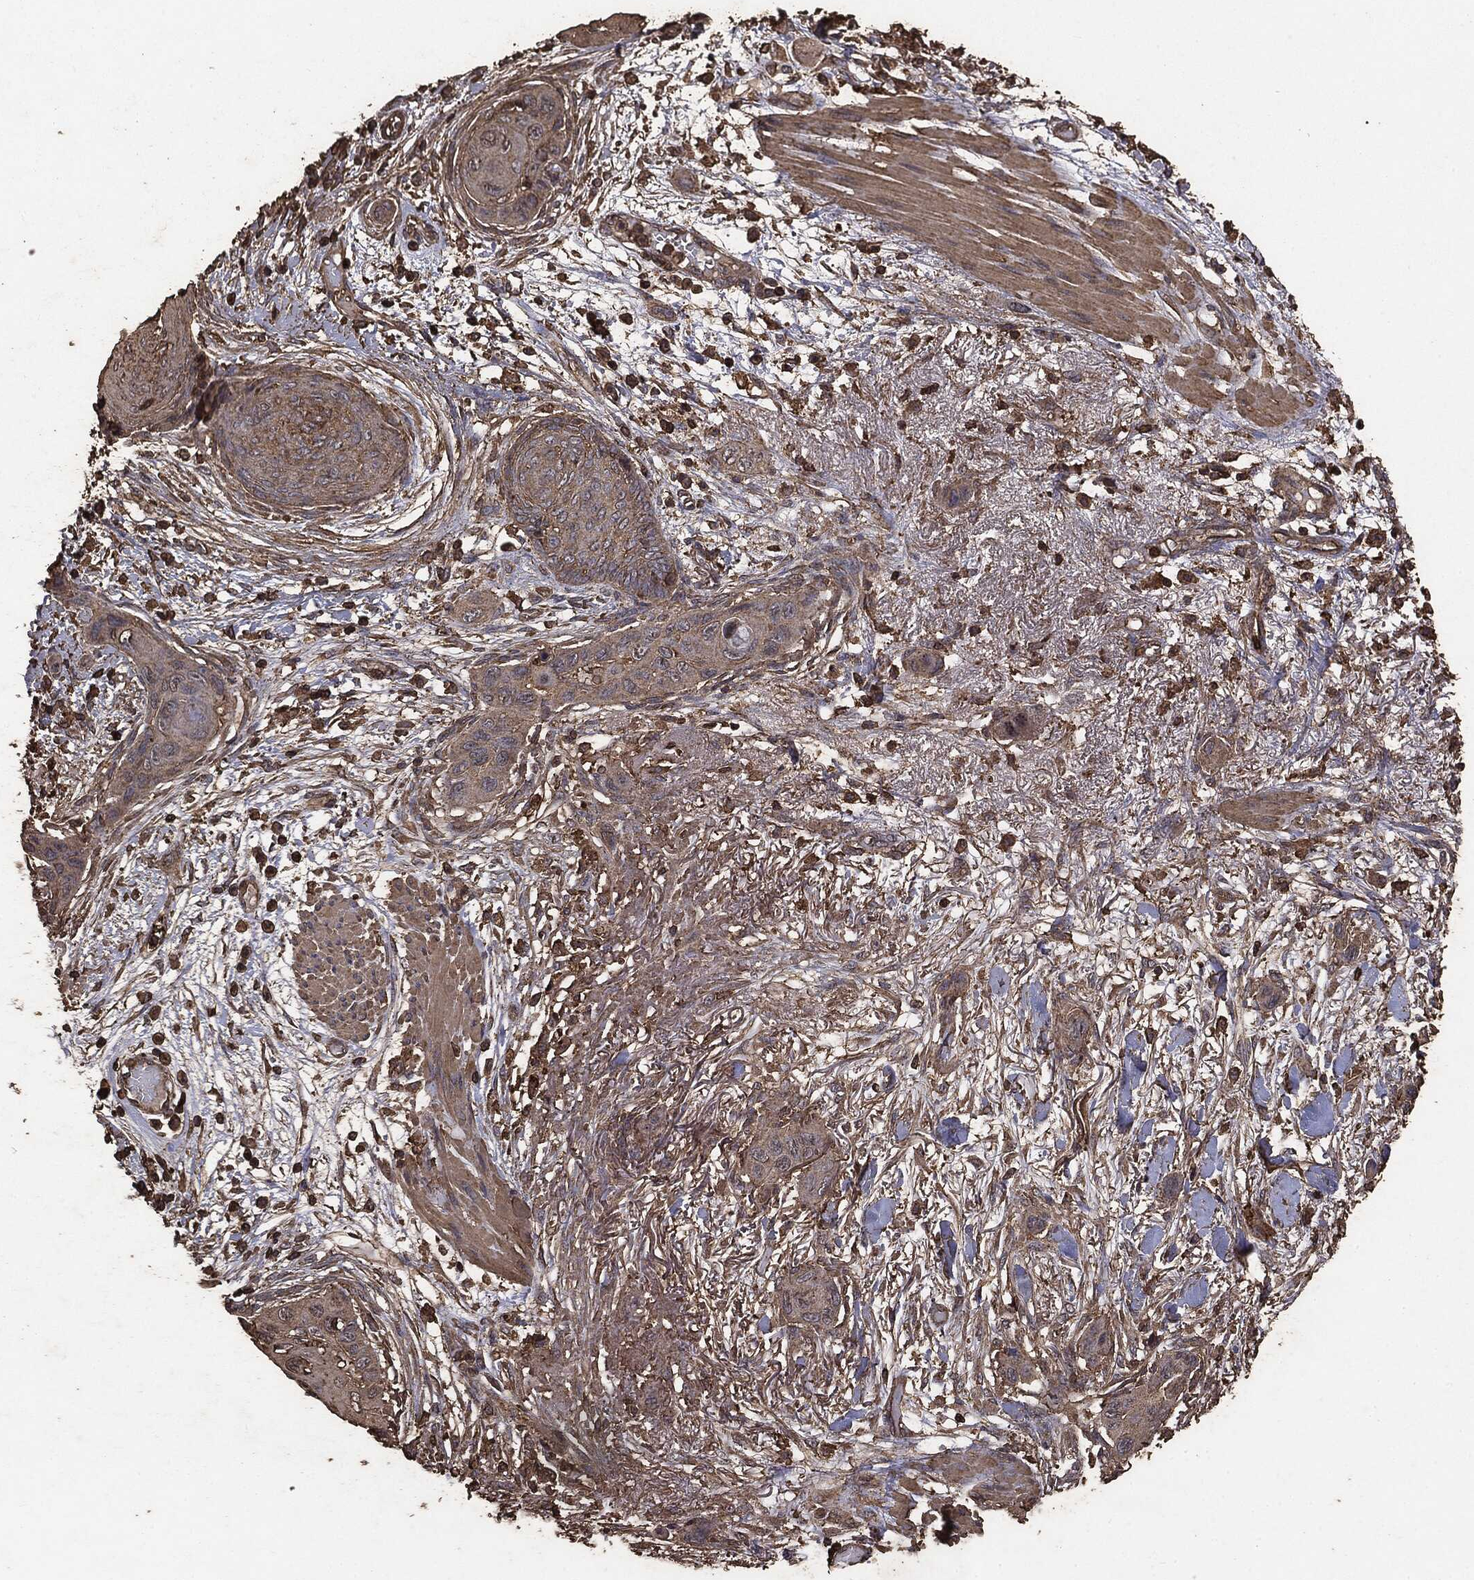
{"staining": {"intensity": "weak", "quantity": "25%-75%", "location": "cytoplasmic/membranous"}, "tissue": "skin cancer", "cell_type": "Tumor cells", "image_type": "cancer", "snomed": [{"axis": "morphology", "description": "Squamous cell carcinoma, NOS"}, {"axis": "topography", "description": "Skin"}], "caption": "Human skin cancer stained with a brown dye shows weak cytoplasmic/membranous positive staining in approximately 25%-75% of tumor cells.", "gene": "MTOR", "patient": {"sex": "male", "age": 79}}